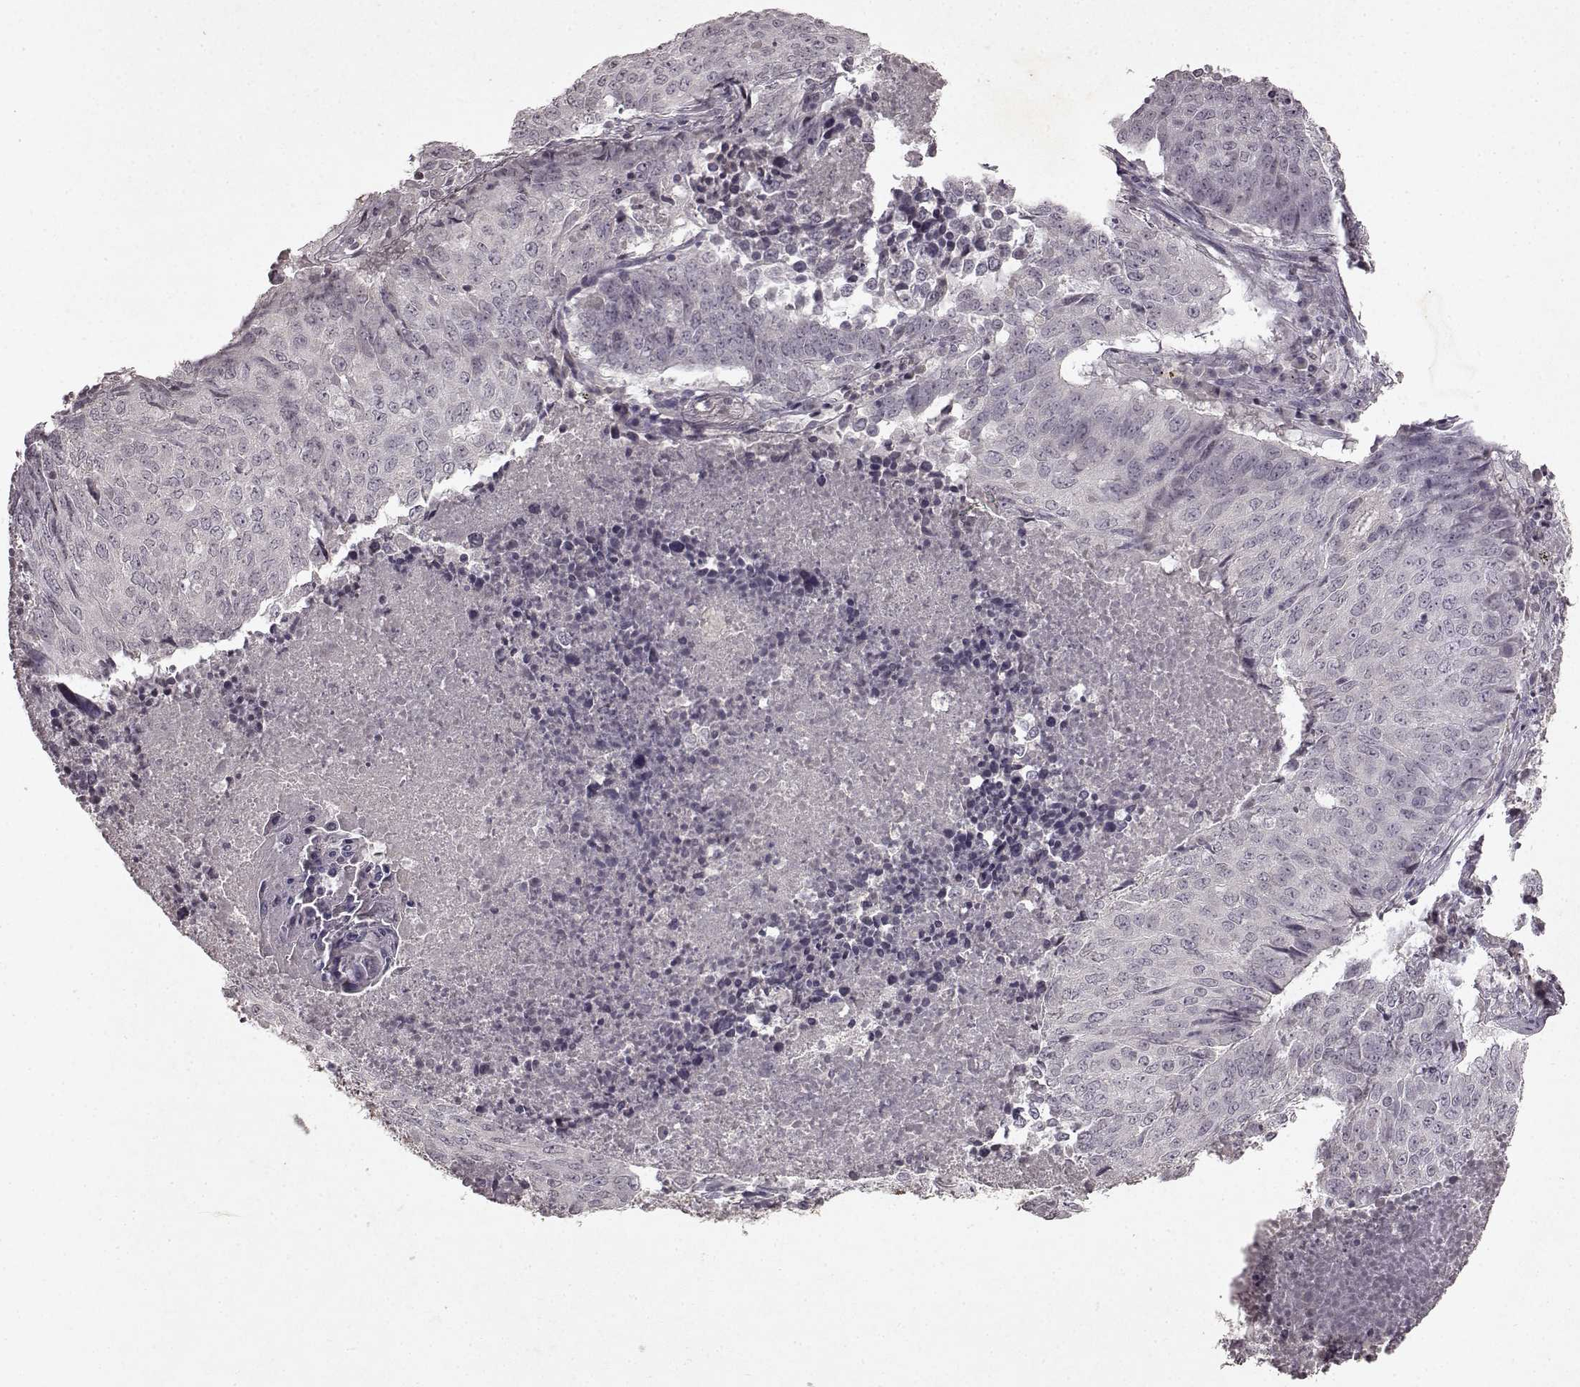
{"staining": {"intensity": "negative", "quantity": "none", "location": "none"}, "tissue": "lung cancer", "cell_type": "Tumor cells", "image_type": "cancer", "snomed": [{"axis": "morphology", "description": "Normal tissue, NOS"}, {"axis": "morphology", "description": "Squamous cell carcinoma, NOS"}, {"axis": "topography", "description": "Bronchus"}, {"axis": "topography", "description": "Lung"}], "caption": "There is no significant expression in tumor cells of lung squamous cell carcinoma.", "gene": "LHB", "patient": {"sex": "male", "age": 64}}